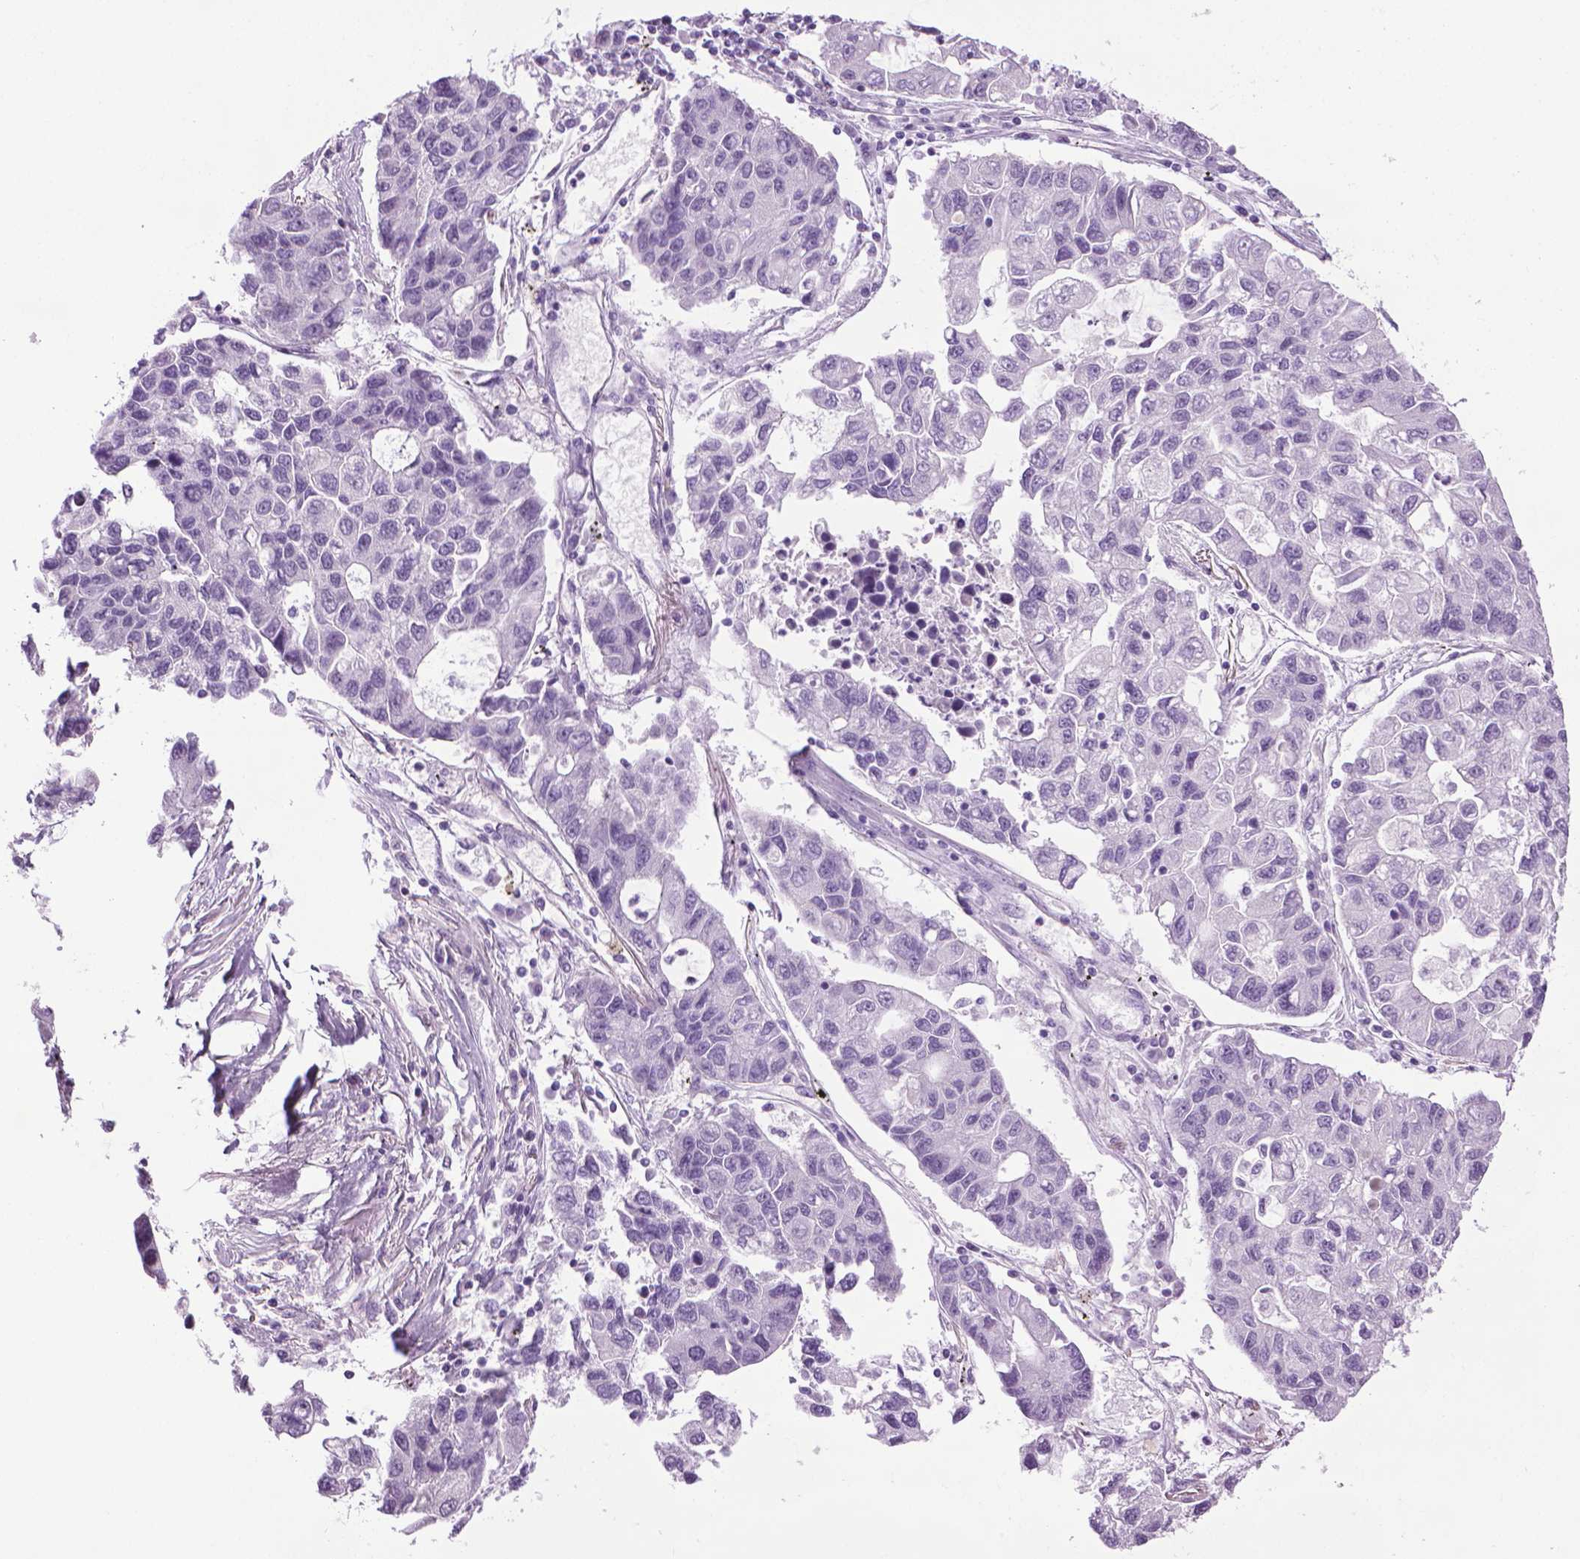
{"staining": {"intensity": "negative", "quantity": "none", "location": "none"}, "tissue": "lung cancer", "cell_type": "Tumor cells", "image_type": "cancer", "snomed": [{"axis": "morphology", "description": "Adenocarcinoma, NOS"}, {"axis": "topography", "description": "Bronchus"}, {"axis": "topography", "description": "Lung"}], "caption": "There is no significant positivity in tumor cells of adenocarcinoma (lung). (DAB (3,3'-diaminobenzidine) IHC, high magnification).", "gene": "DNAI7", "patient": {"sex": "female", "age": 51}}